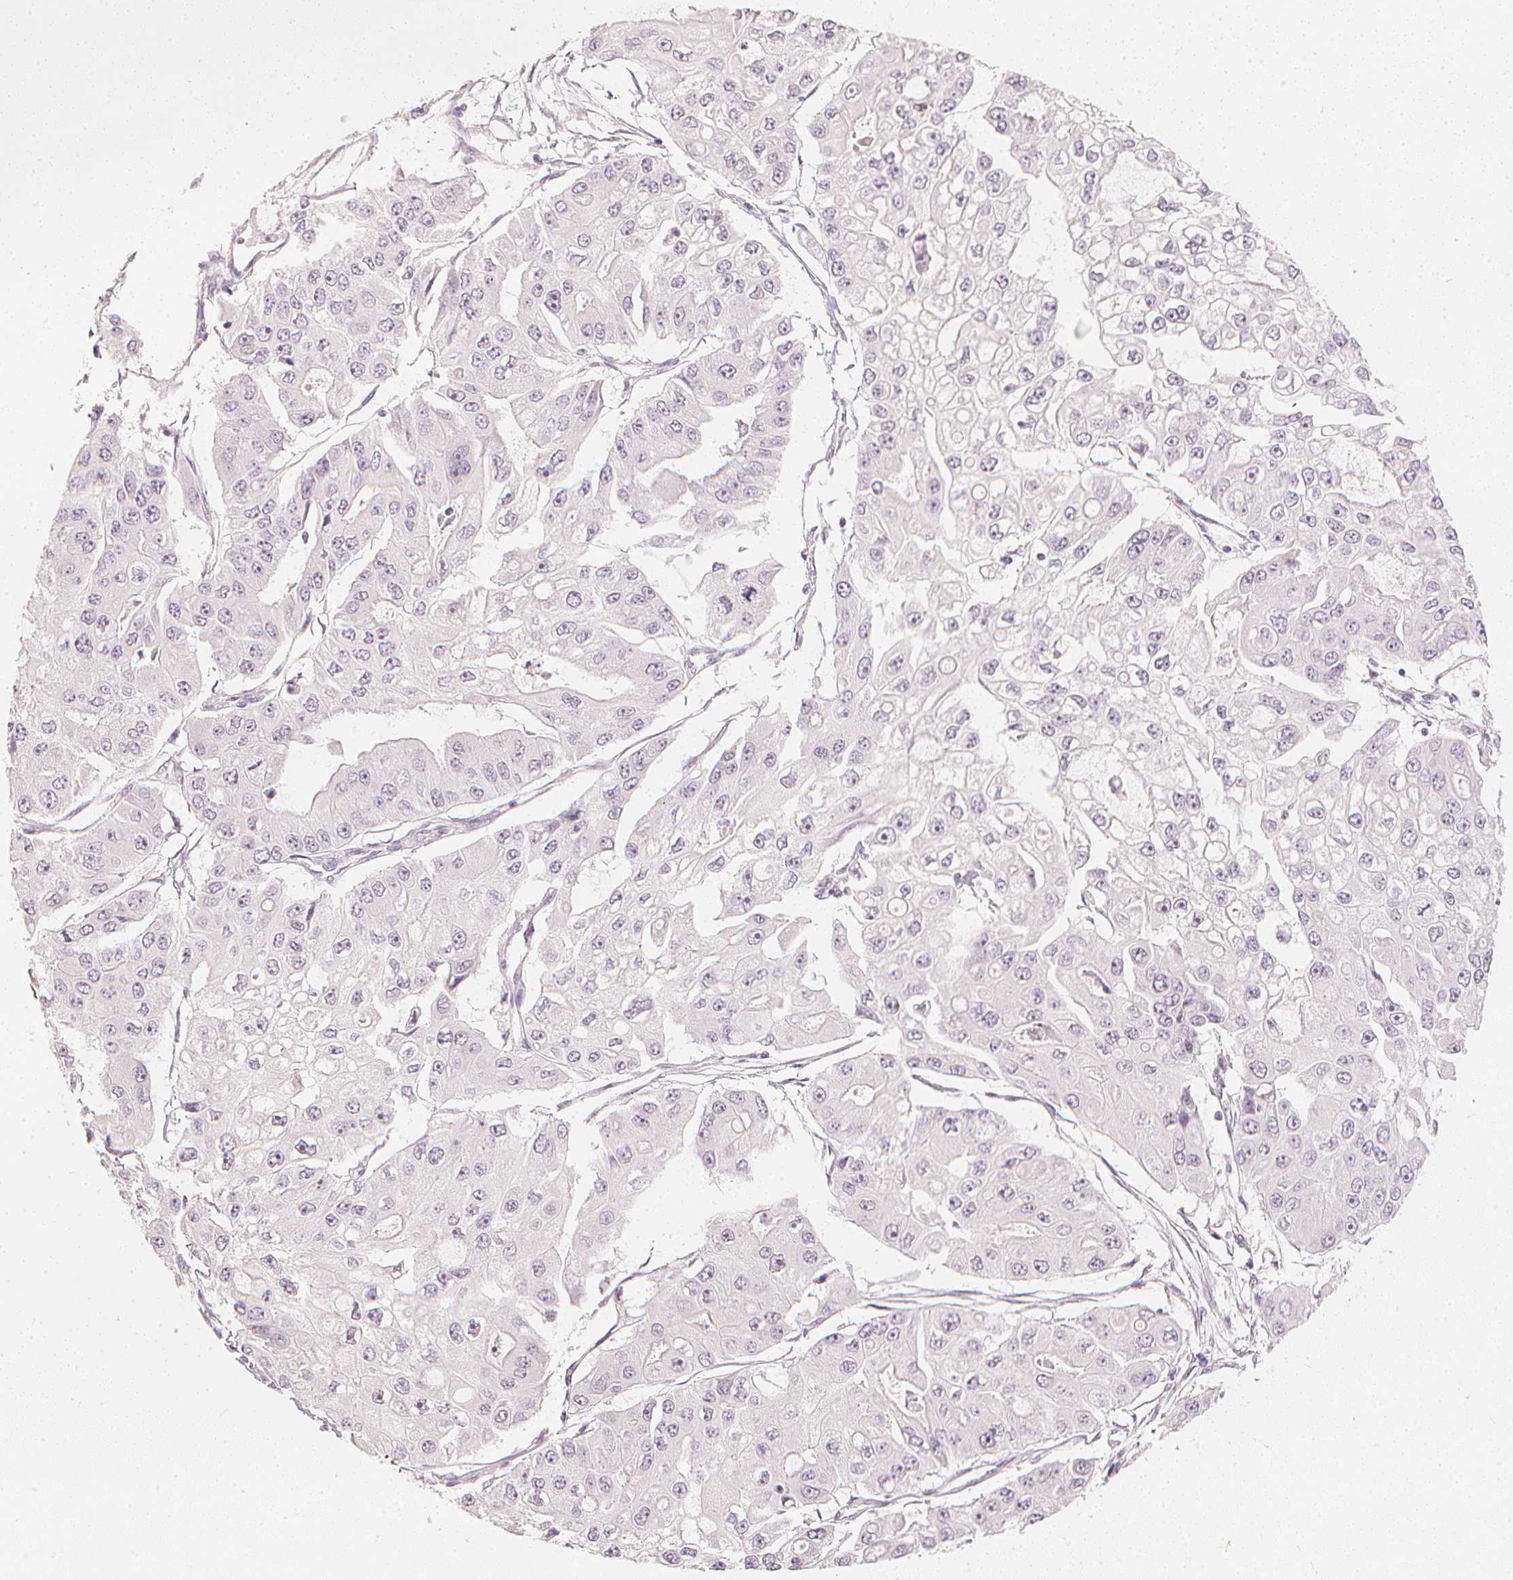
{"staining": {"intensity": "negative", "quantity": "none", "location": "none"}, "tissue": "ovarian cancer", "cell_type": "Tumor cells", "image_type": "cancer", "snomed": [{"axis": "morphology", "description": "Cystadenocarcinoma, serous, NOS"}, {"axis": "topography", "description": "Ovary"}], "caption": "High power microscopy micrograph of an IHC histopathology image of serous cystadenocarcinoma (ovarian), revealing no significant positivity in tumor cells.", "gene": "CALB1", "patient": {"sex": "female", "age": 56}}